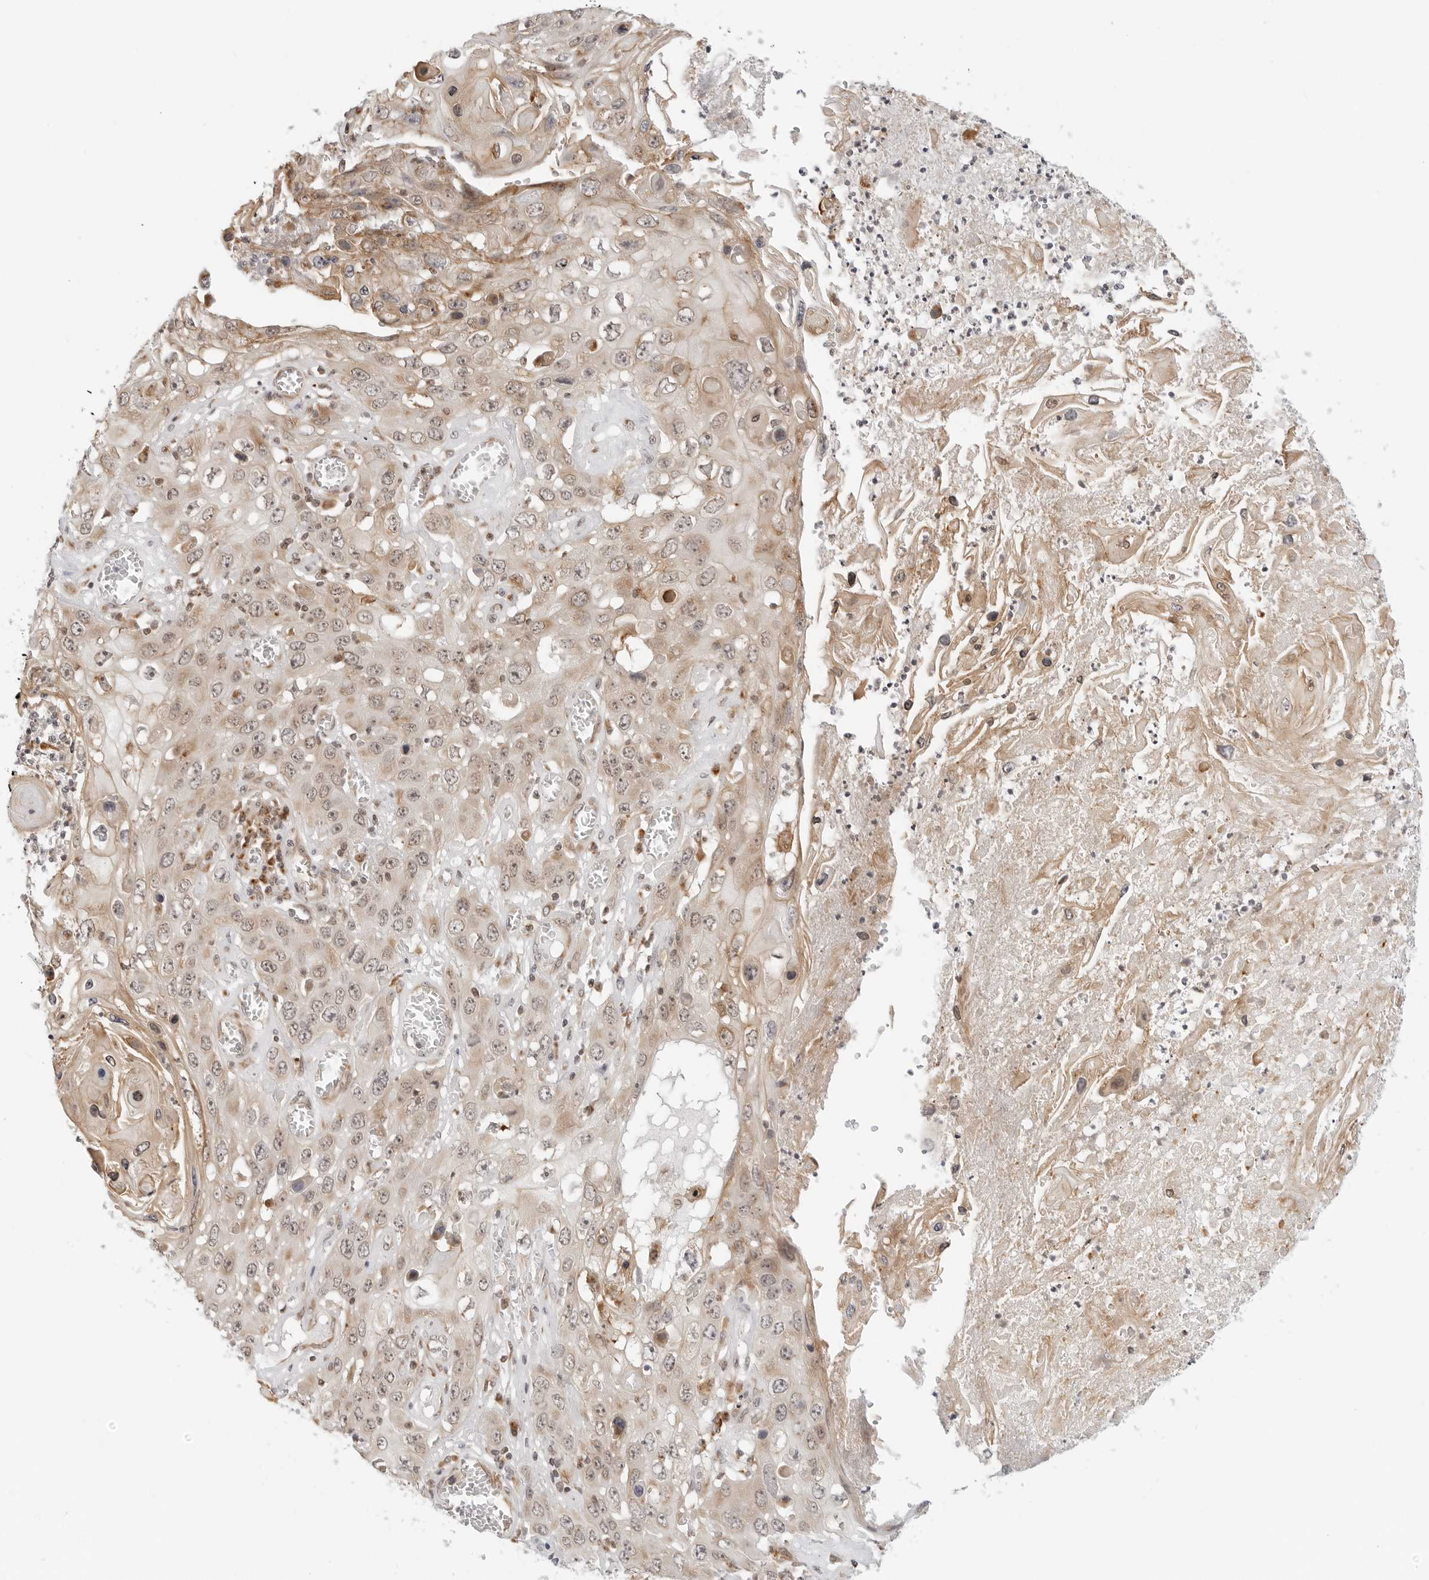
{"staining": {"intensity": "weak", "quantity": ">75%", "location": "cytoplasmic/membranous"}, "tissue": "skin cancer", "cell_type": "Tumor cells", "image_type": "cancer", "snomed": [{"axis": "morphology", "description": "Squamous cell carcinoma, NOS"}, {"axis": "topography", "description": "Skin"}], "caption": "A low amount of weak cytoplasmic/membranous staining is appreciated in about >75% of tumor cells in skin squamous cell carcinoma tissue. The protein of interest is stained brown, and the nuclei are stained in blue (DAB IHC with brightfield microscopy, high magnification).", "gene": "POLR3GL", "patient": {"sex": "male", "age": 55}}